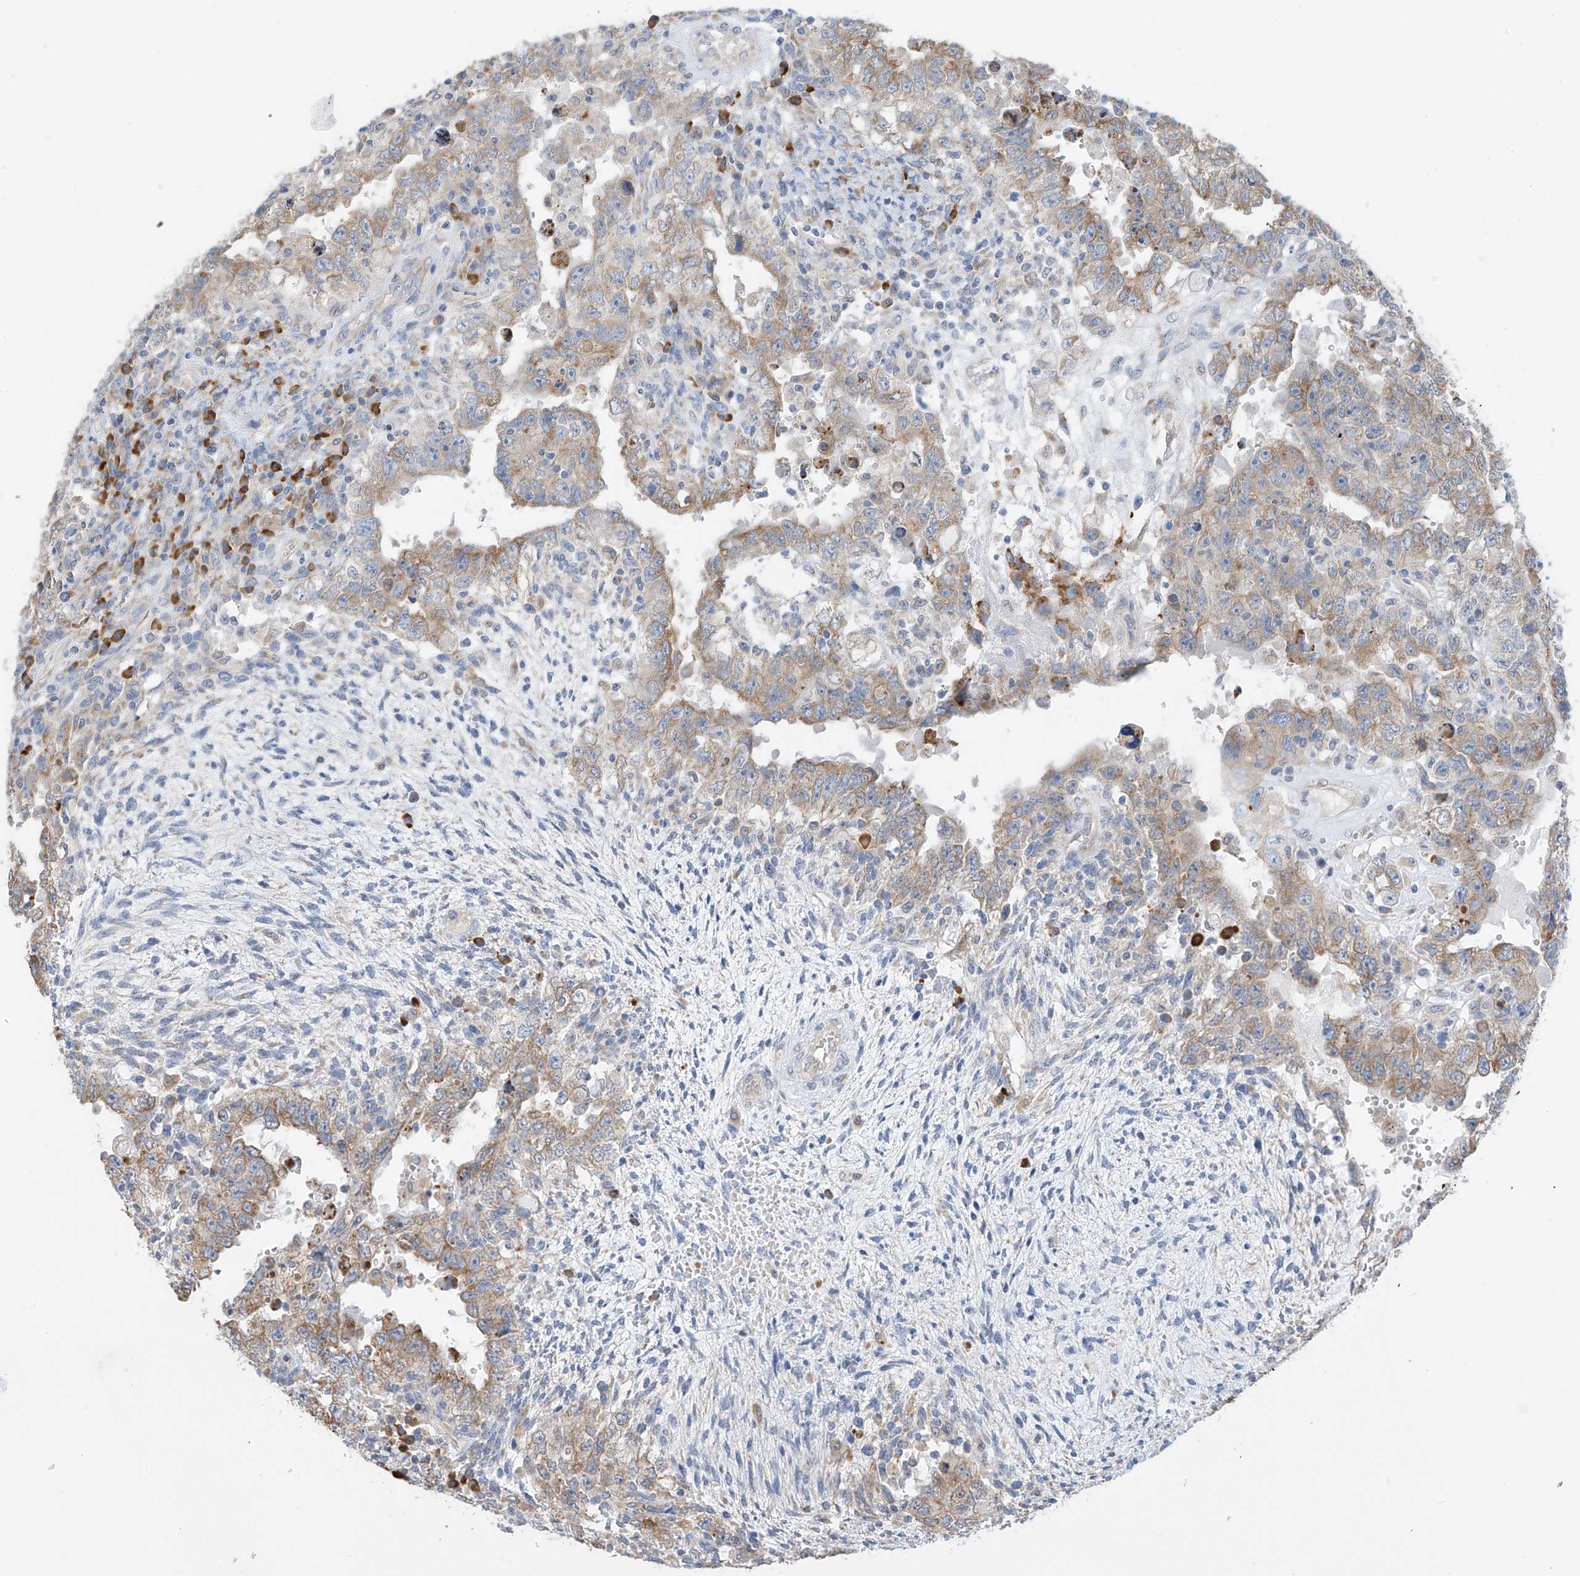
{"staining": {"intensity": "moderate", "quantity": "25%-75%", "location": "cytoplasmic/membranous"}, "tissue": "testis cancer", "cell_type": "Tumor cells", "image_type": "cancer", "snomed": [{"axis": "morphology", "description": "Carcinoma, Embryonal, NOS"}, {"axis": "topography", "description": "Testis"}], "caption": "Immunohistochemistry (IHC) image of neoplastic tissue: human embryonal carcinoma (testis) stained using IHC displays medium levels of moderate protein expression localized specifically in the cytoplasmic/membranous of tumor cells, appearing as a cytoplasmic/membranous brown color.", "gene": "REC8", "patient": {"sex": "male", "age": 26}}